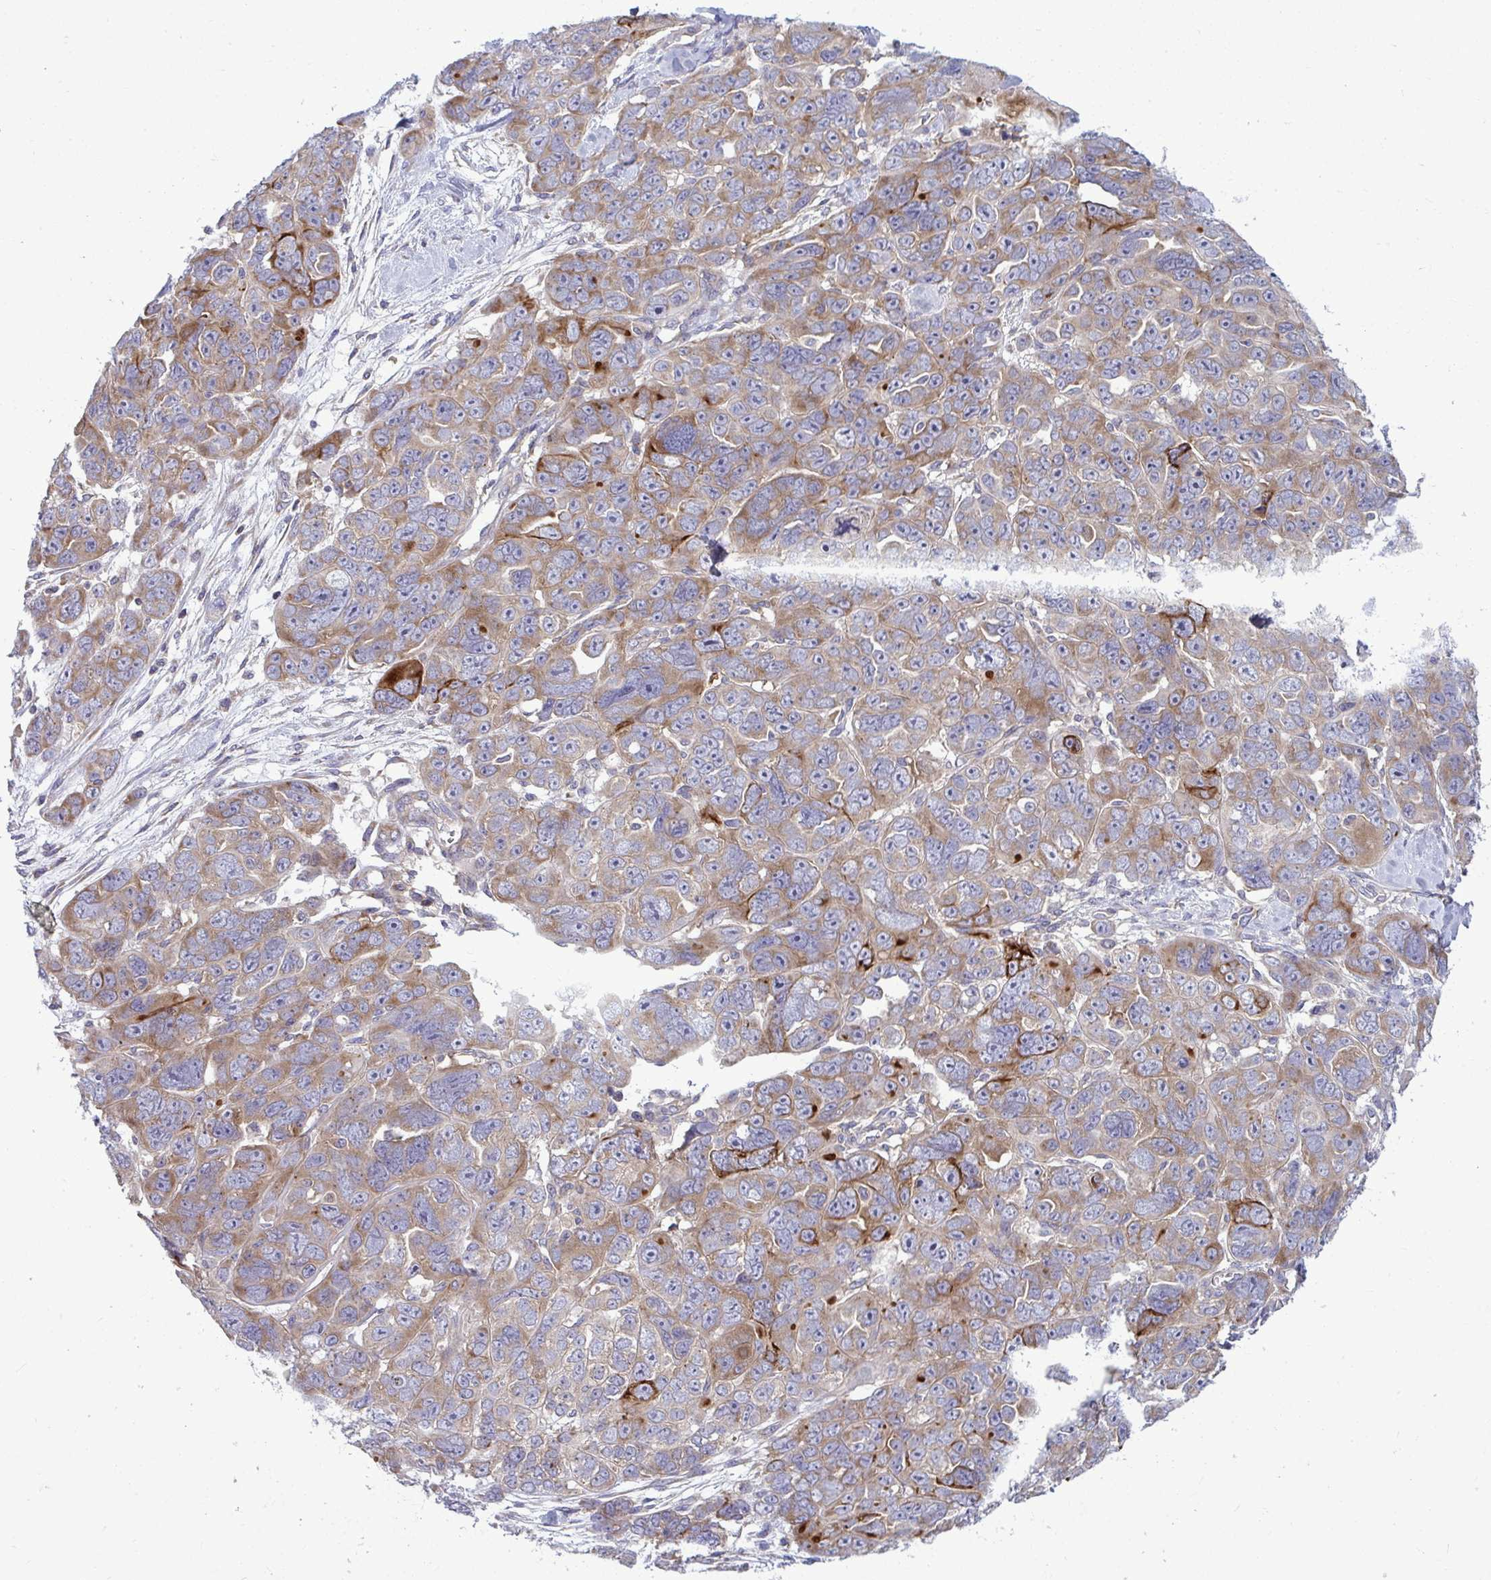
{"staining": {"intensity": "moderate", "quantity": ">75%", "location": "cytoplasmic/membranous"}, "tissue": "ovarian cancer", "cell_type": "Tumor cells", "image_type": "cancer", "snomed": [{"axis": "morphology", "description": "Cystadenocarcinoma, serous, NOS"}, {"axis": "topography", "description": "Ovary"}], "caption": "Immunohistochemistry (IHC) (DAB (3,3'-diaminobenzidine)) staining of human ovarian cancer displays moderate cytoplasmic/membranous protein expression in approximately >75% of tumor cells. The staining was performed using DAB, with brown indicating positive protein expression. Nuclei are stained blue with hematoxylin.", "gene": "GFPT2", "patient": {"sex": "female", "age": 63}}